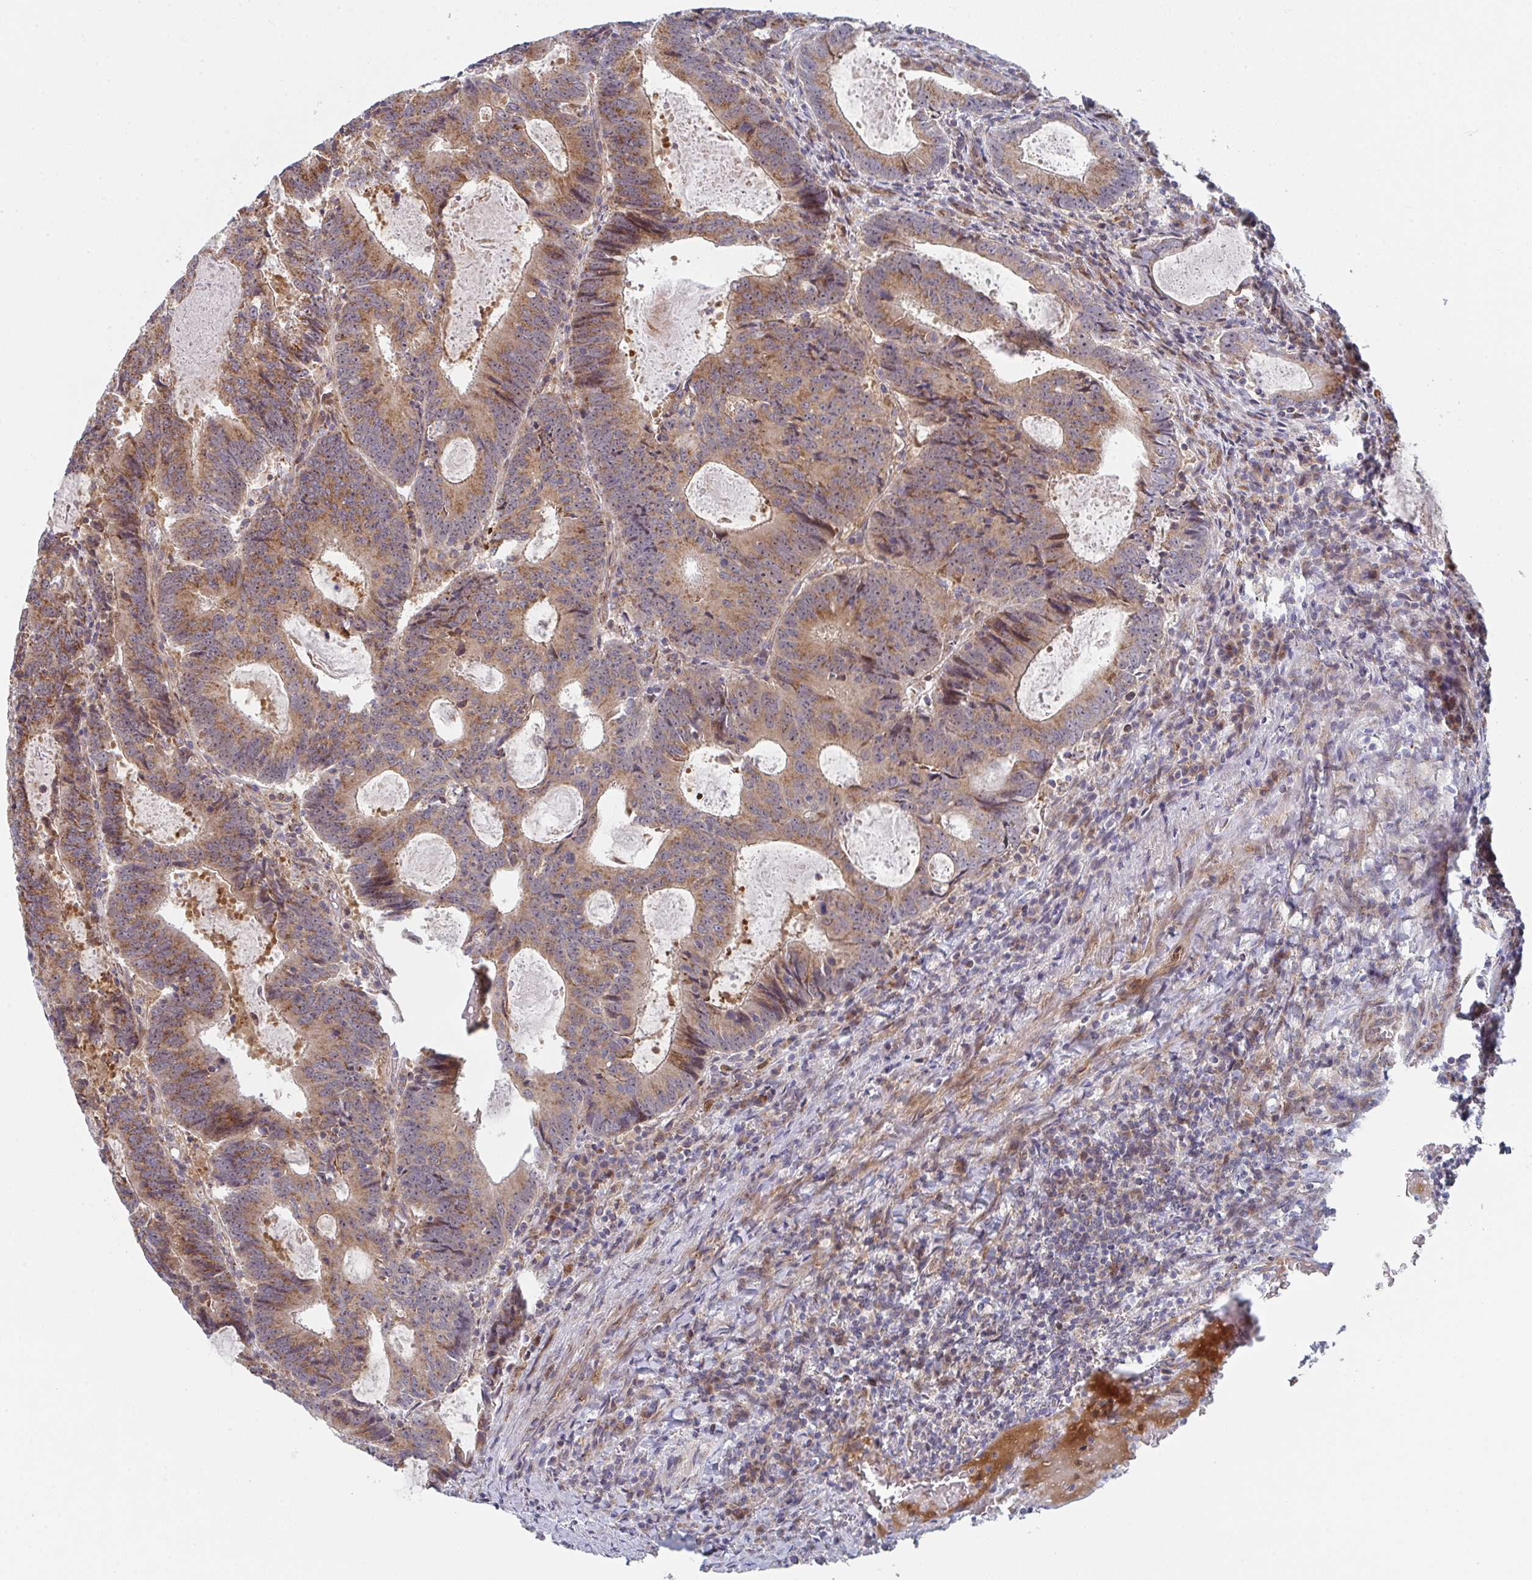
{"staining": {"intensity": "moderate", "quantity": ">75%", "location": "cytoplasmic/membranous,nuclear"}, "tissue": "colorectal cancer", "cell_type": "Tumor cells", "image_type": "cancer", "snomed": [{"axis": "morphology", "description": "Adenocarcinoma, NOS"}, {"axis": "topography", "description": "Colon"}], "caption": "Human colorectal cancer stained with a brown dye exhibits moderate cytoplasmic/membranous and nuclear positive expression in about >75% of tumor cells.", "gene": "ZNF644", "patient": {"sex": "male", "age": 67}}